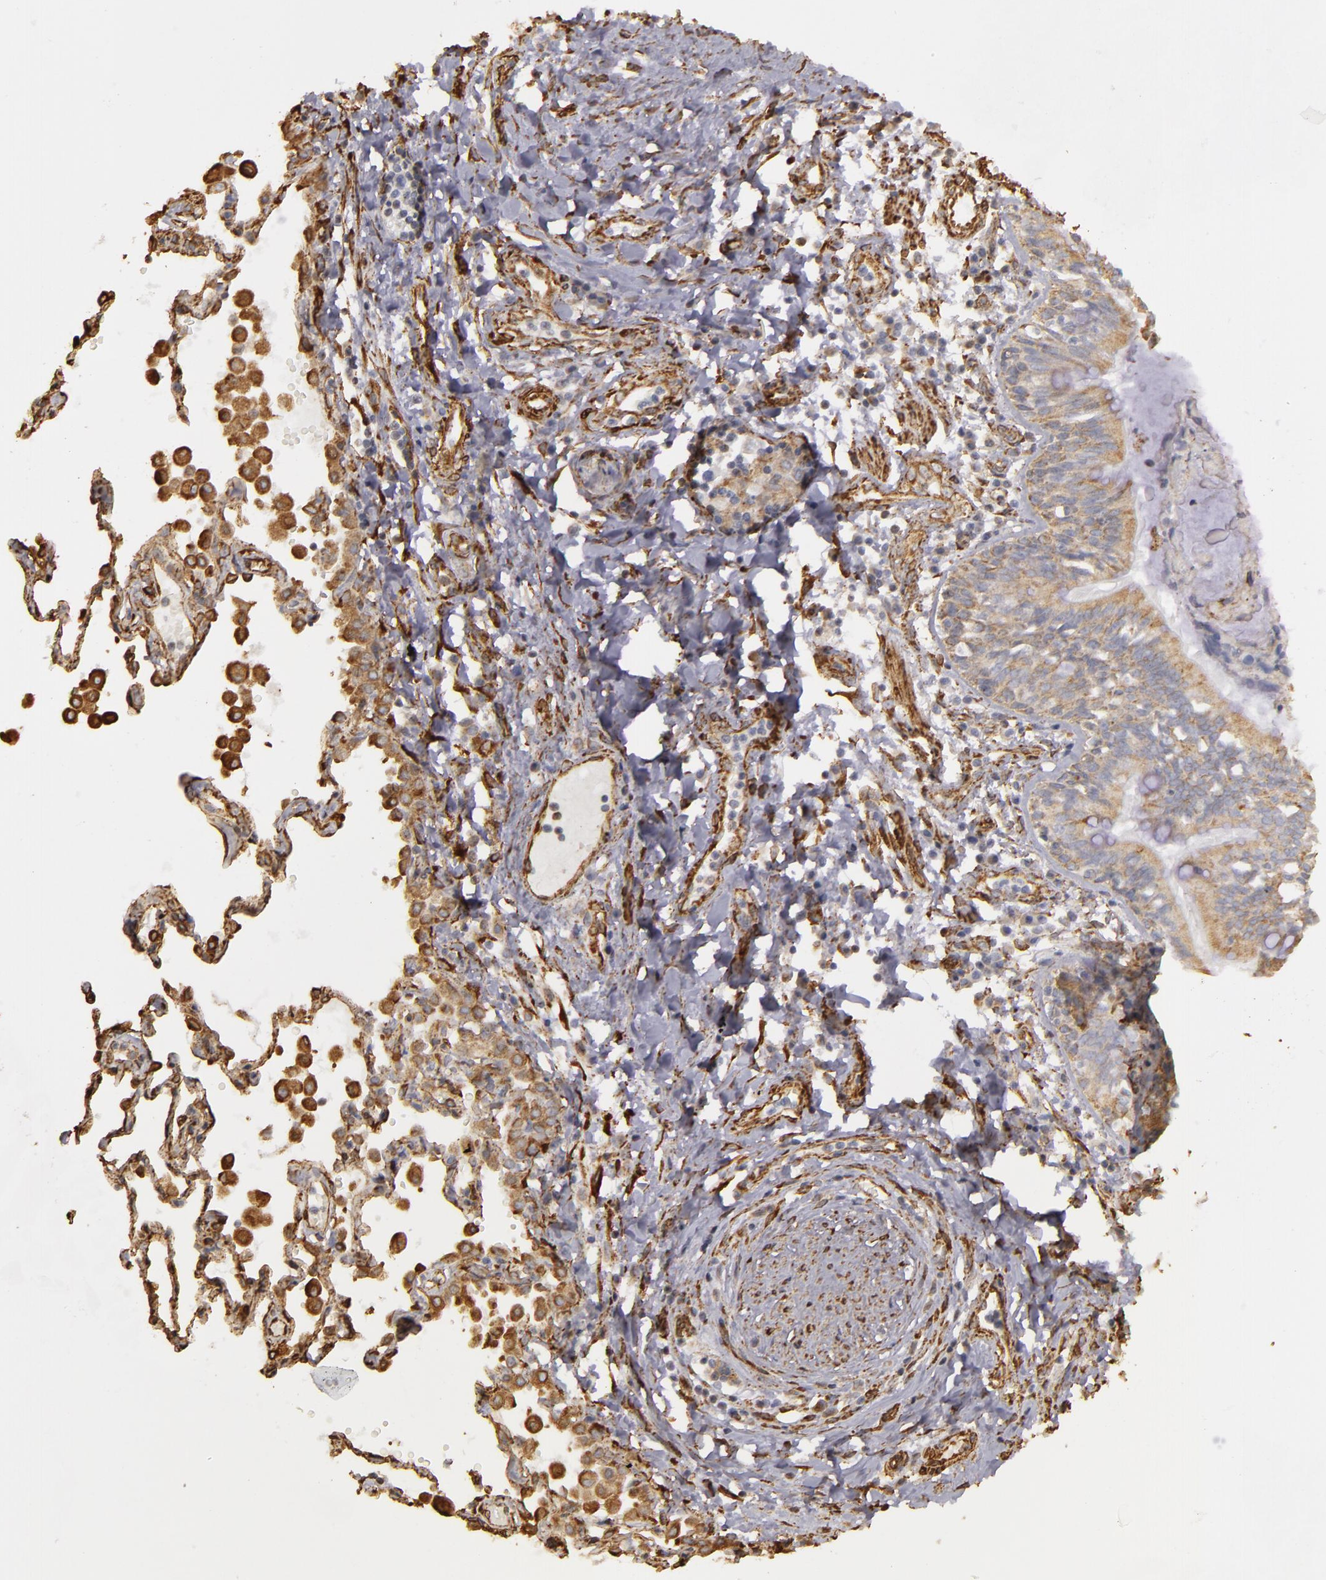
{"staining": {"intensity": "weak", "quantity": ">75%", "location": "cytoplasmic/membranous"}, "tissue": "lung cancer", "cell_type": "Tumor cells", "image_type": "cancer", "snomed": [{"axis": "morphology", "description": "Adenocarcinoma, NOS"}, {"axis": "topography", "description": "Lung"}], "caption": "The image shows immunohistochemical staining of lung cancer (adenocarcinoma). There is weak cytoplasmic/membranous positivity is present in about >75% of tumor cells.", "gene": "CYB5R3", "patient": {"sex": "male", "age": 64}}